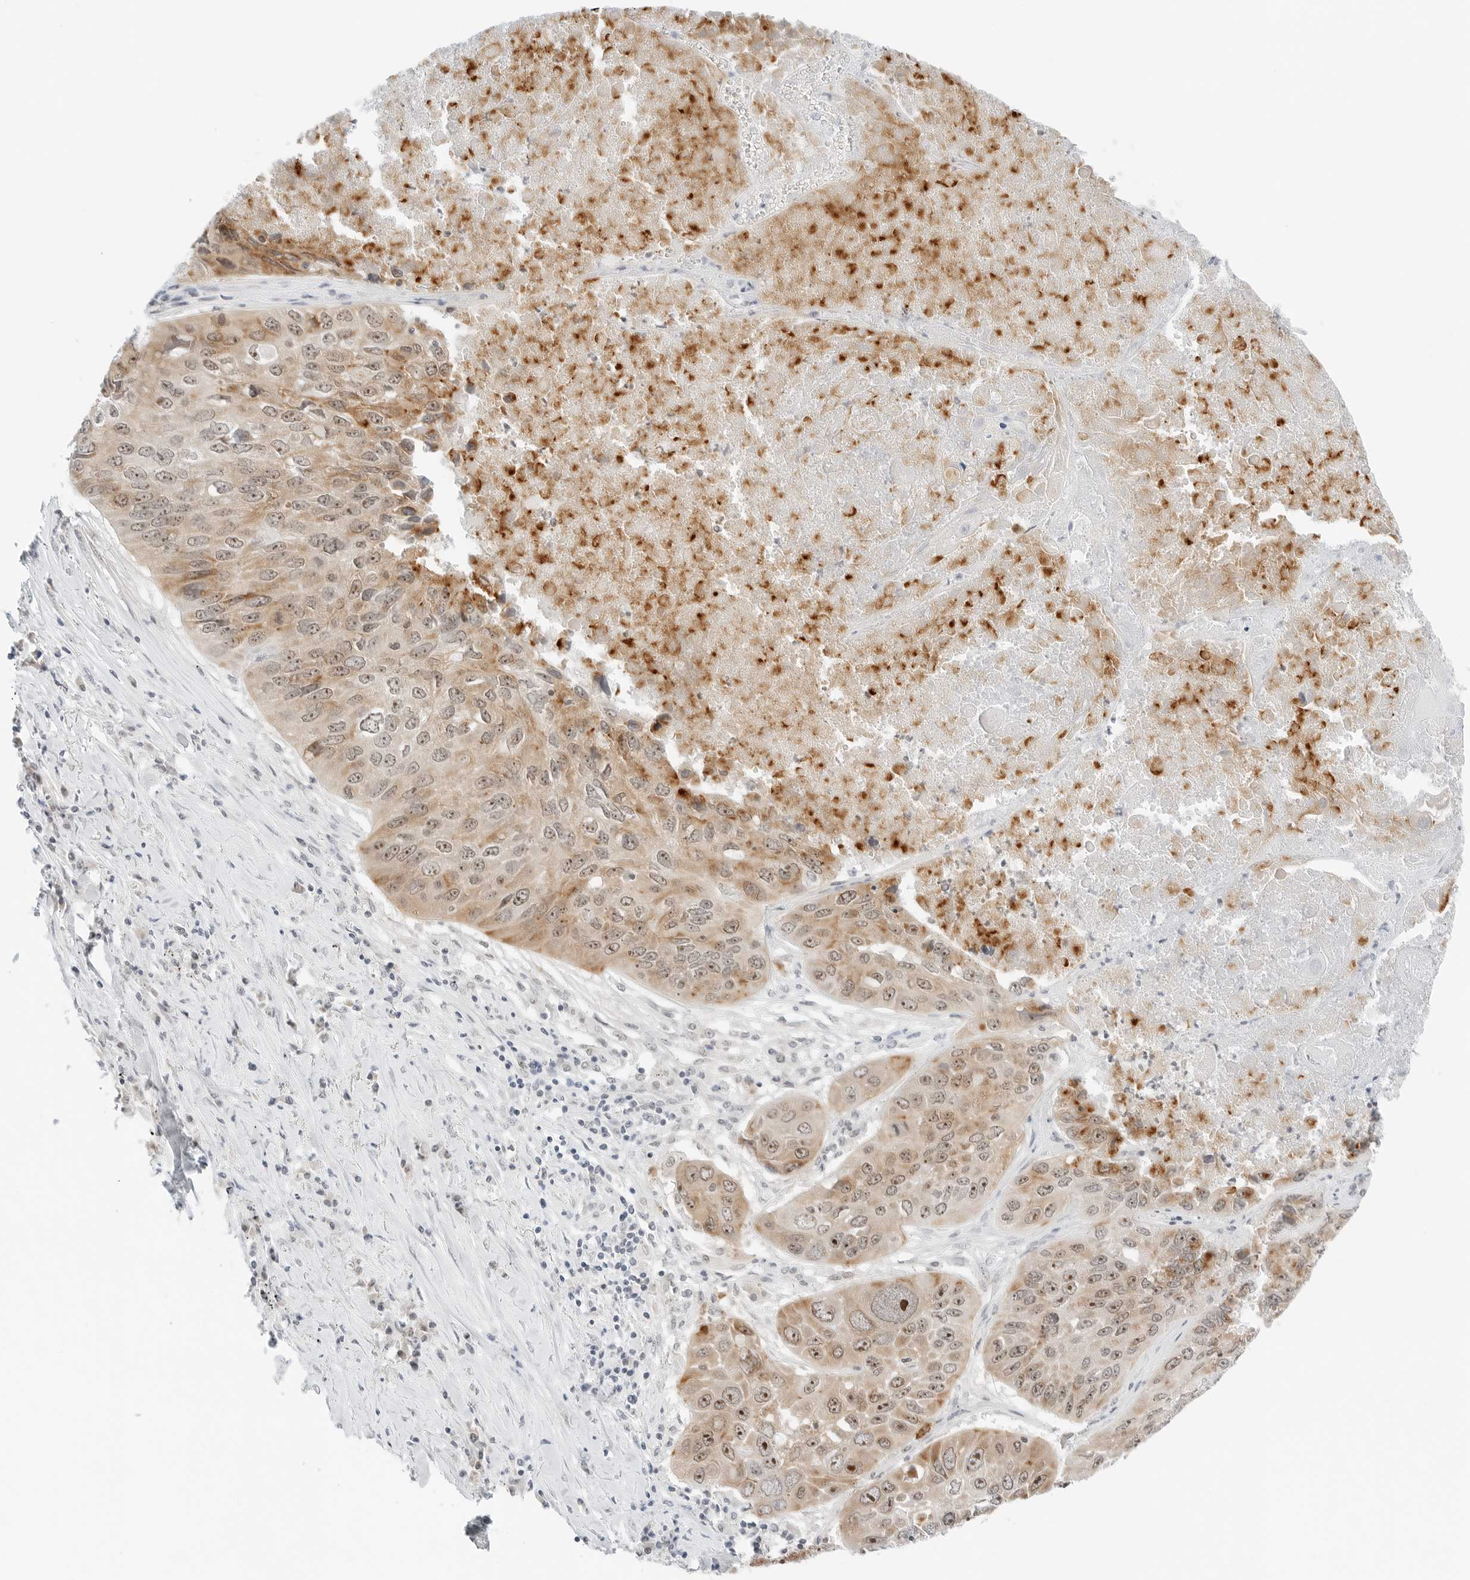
{"staining": {"intensity": "moderate", "quantity": ">75%", "location": "cytoplasmic/membranous,nuclear"}, "tissue": "lung cancer", "cell_type": "Tumor cells", "image_type": "cancer", "snomed": [{"axis": "morphology", "description": "Squamous cell carcinoma, NOS"}, {"axis": "topography", "description": "Lung"}], "caption": "There is medium levels of moderate cytoplasmic/membranous and nuclear positivity in tumor cells of squamous cell carcinoma (lung), as demonstrated by immunohistochemical staining (brown color).", "gene": "CCSAP", "patient": {"sex": "male", "age": 61}}